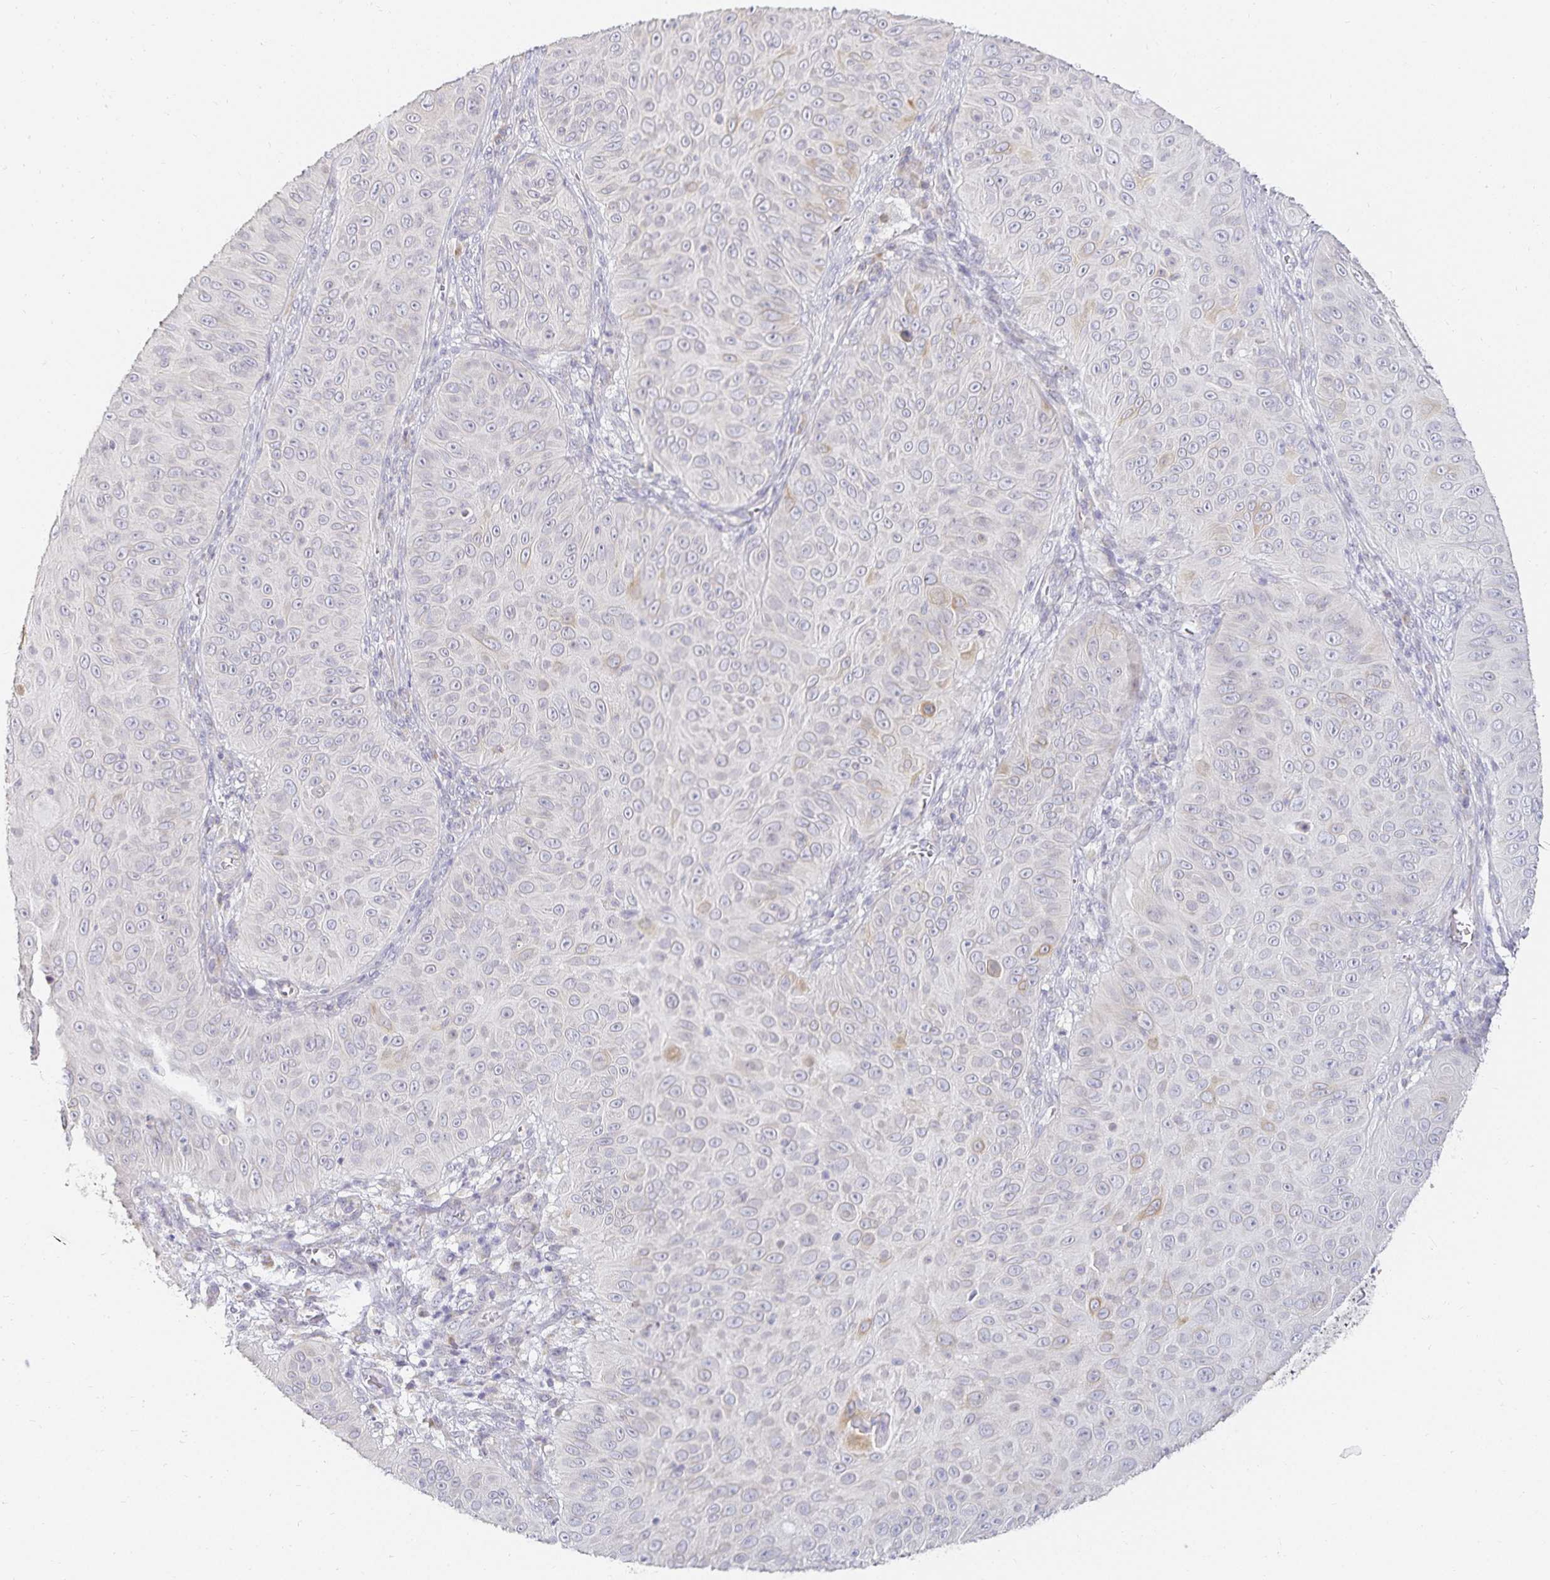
{"staining": {"intensity": "moderate", "quantity": "<25%", "location": "cytoplasmic/membranous"}, "tissue": "skin cancer", "cell_type": "Tumor cells", "image_type": "cancer", "snomed": [{"axis": "morphology", "description": "Squamous cell carcinoma, NOS"}, {"axis": "topography", "description": "Skin"}], "caption": "Moderate cytoplasmic/membranous protein expression is appreciated in approximately <25% of tumor cells in skin squamous cell carcinoma. The protein is shown in brown color, while the nuclei are stained blue.", "gene": "GP2", "patient": {"sex": "male", "age": 82}}